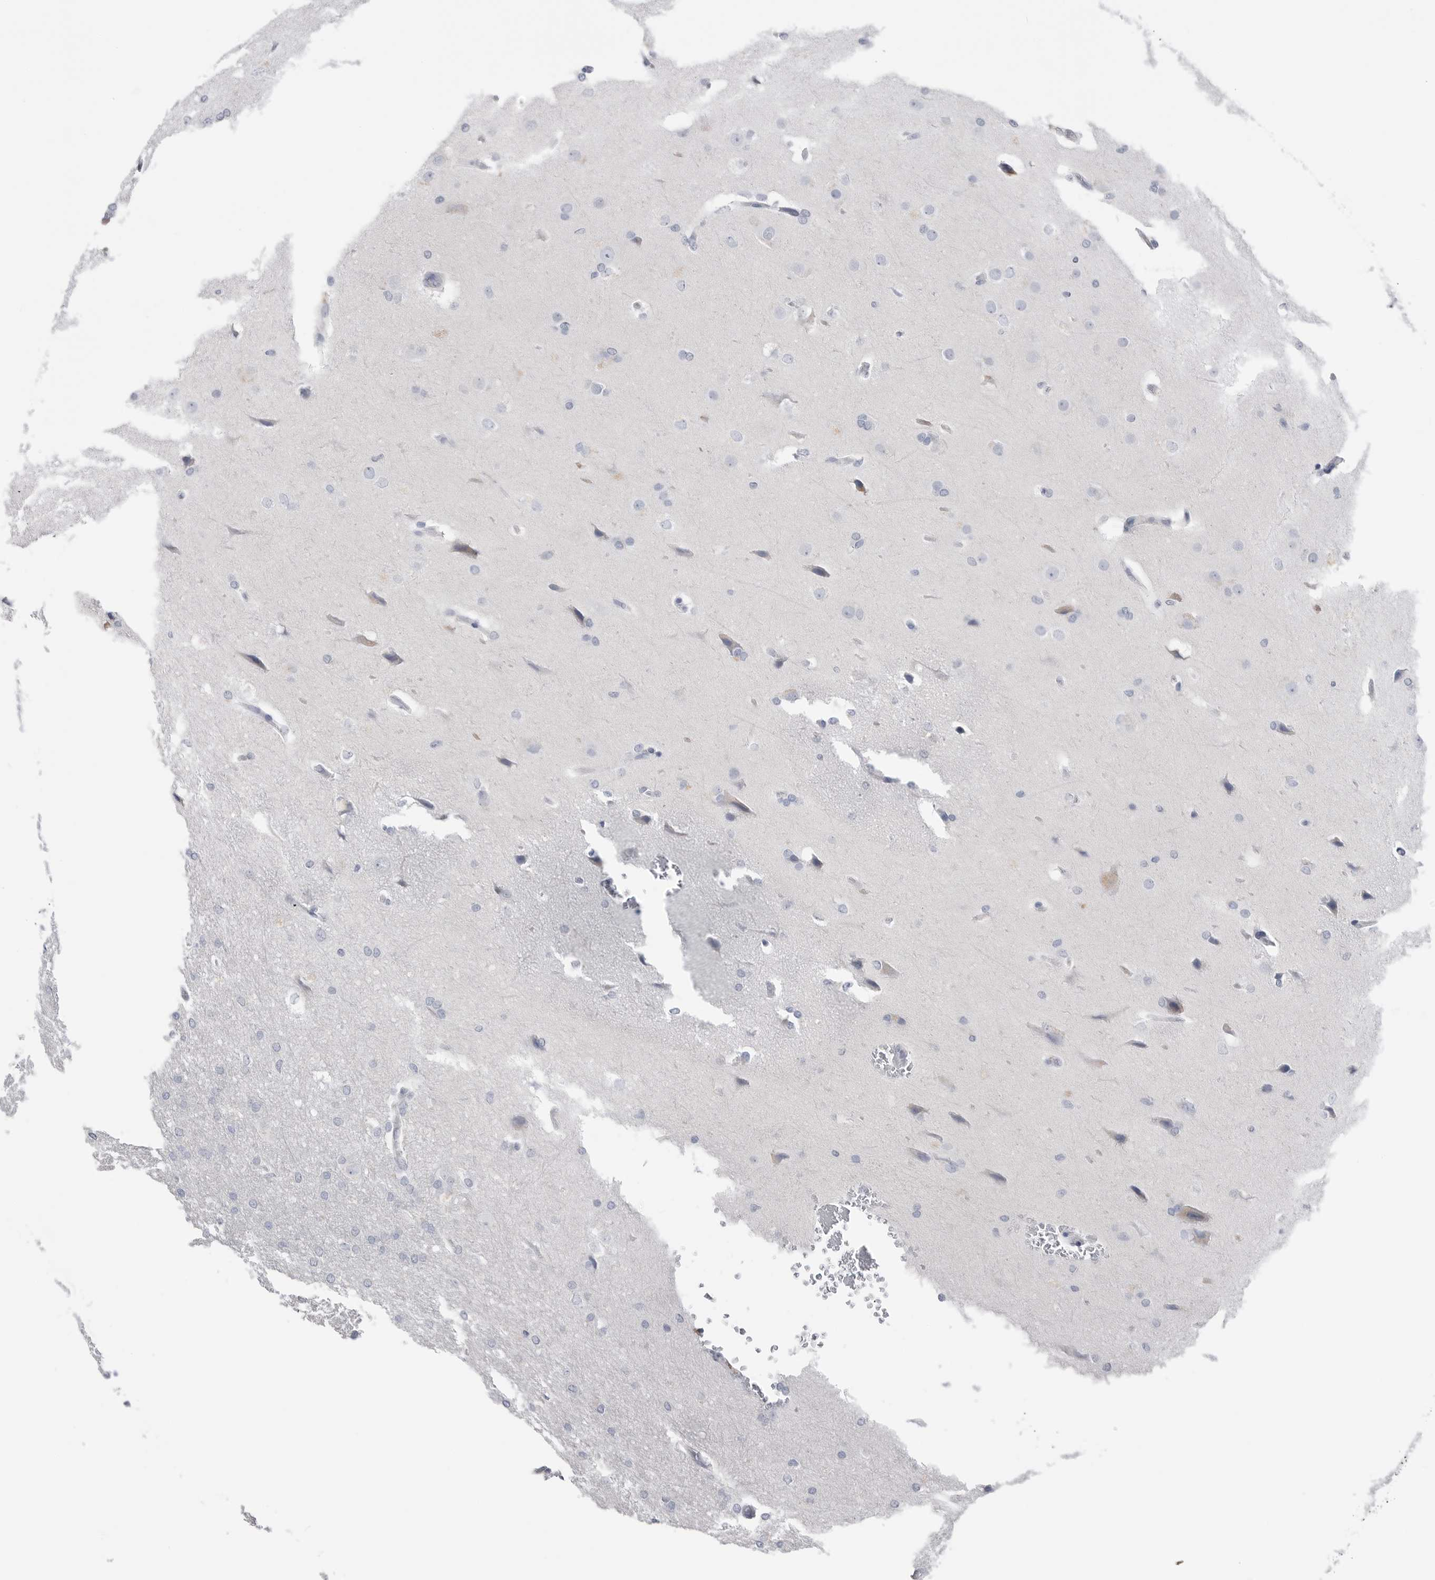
{"staining": {"intensity": "negative", "quantity": "none", "location": "none"}, "tissue": "glioma", "cell_type": "Tumor cells", "image_type": "cancer", "snomed": [{"axis": "morphology", "description": "Glioma, malignant, Low grade"}, {"axis": "topography", "description": "Brain"}], "caption": "Malignant glioma (low-grade) was stained to show a protein in brown. There is no significant staining in tumor cells.", "gene": "ABHD12", "patient": {"sex": "female", "age": 37}}